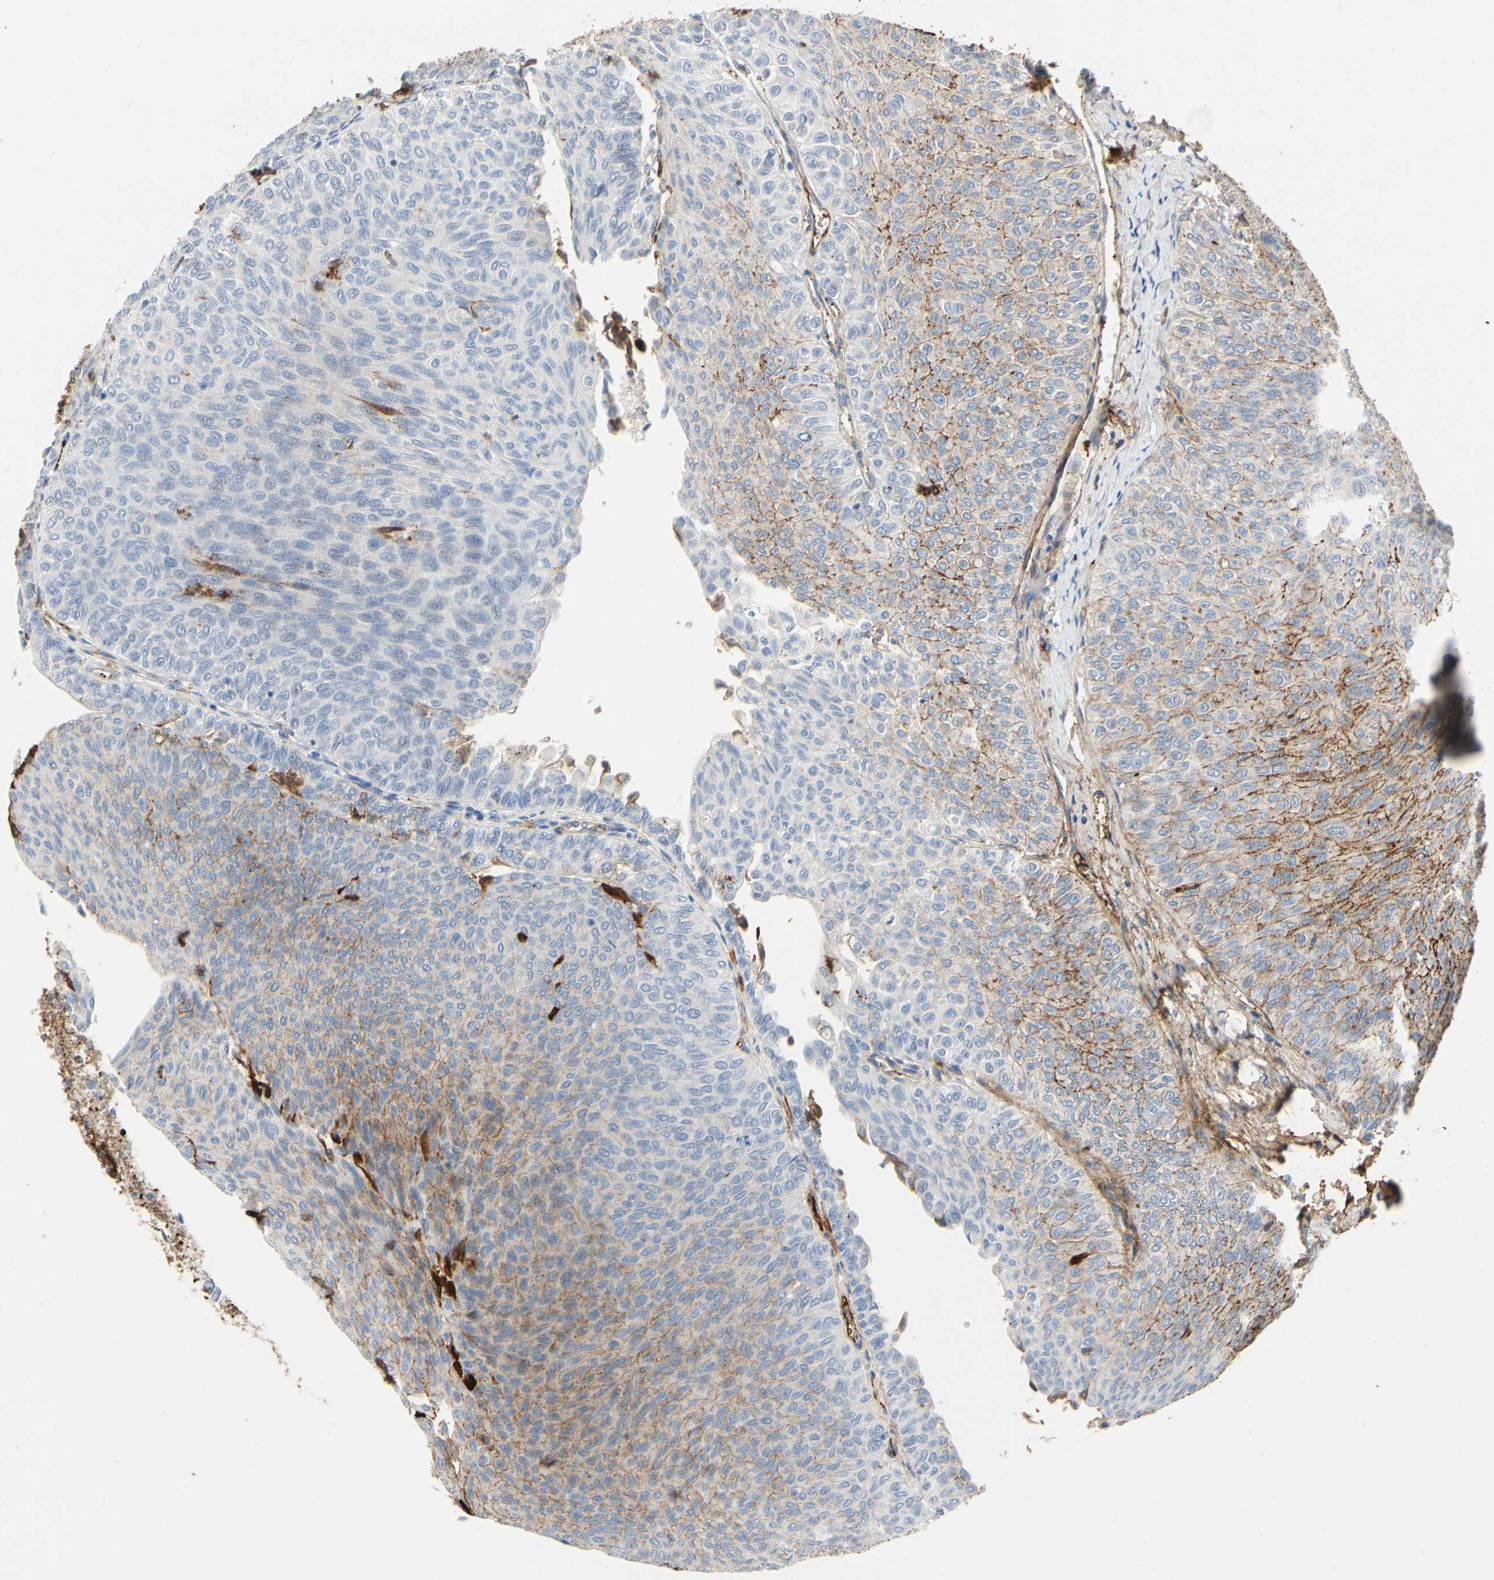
{"staining": {"intensity": "weak", "quantity": "25%-75%", "location": "cytoplasmic/membranous"}, "tissue": "urothelial cancer", "cell_type": "Tumor cells", "image_type": "cancer", "snomed": [{"axis": "morphology", "description": "Urothelial carcinoma, Low grade"}, {"axis": "topography", "description": "Urinary bladder"}], "caption": "Immunohistochemistry (IHC) histopathology image of neoplastic tissue: human urothelial cancer stained using IHC displays low levels of weak protein expression localized specifically in the cytoplasmic/membranous of tumor cells, appearing as a cytoplasmic/membranous brown color.", "gene": "FGB", "patient": {"sex": "male", "age": 78}}